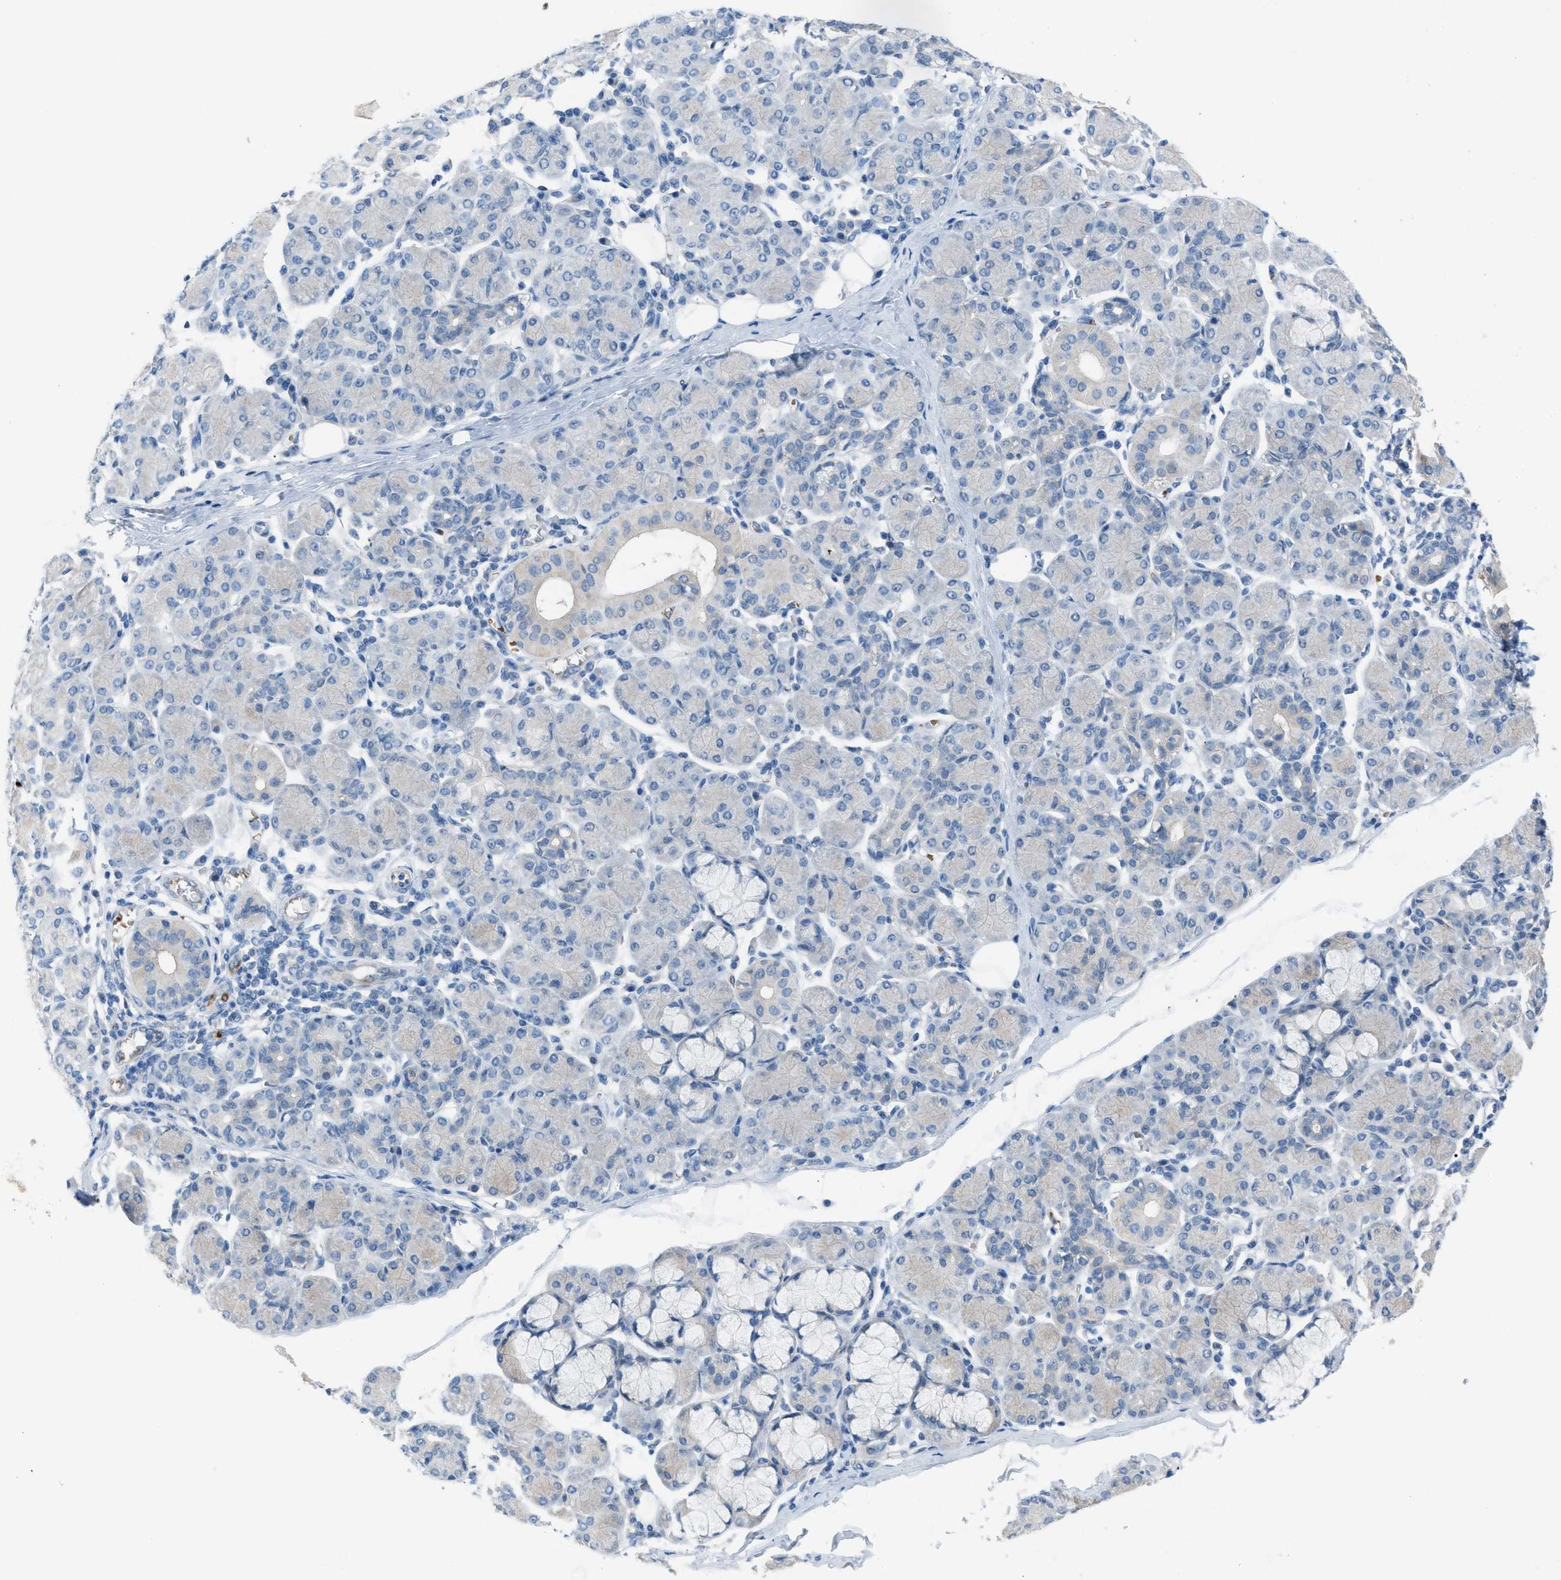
{"staining": {"intensity": "negative", "quantity": "none", "location": "none"}, "tissue": "salivary gland", "cell_type": "Glandular cells", "image_type": "normal", "snomed": [{"axis": "morphology", "description": "Normal tissue, NOS"}, {"axis": "morphology", "description": "Inflammation, NOS"}, {"axis": "topography", "description": "Lymph node"}, {"axis": "topography", "description": "Salivary gland"}], "caption": "High magnification brightfield microscopy of normal salivary gland stained with DAB (brown) and counterstained with hematoxylin (blue): glandular cells show no significant positivity. Nuclei are stained in blue.", "gene": "CFAP77", "patient": {"sex": "male", "age": 3}}